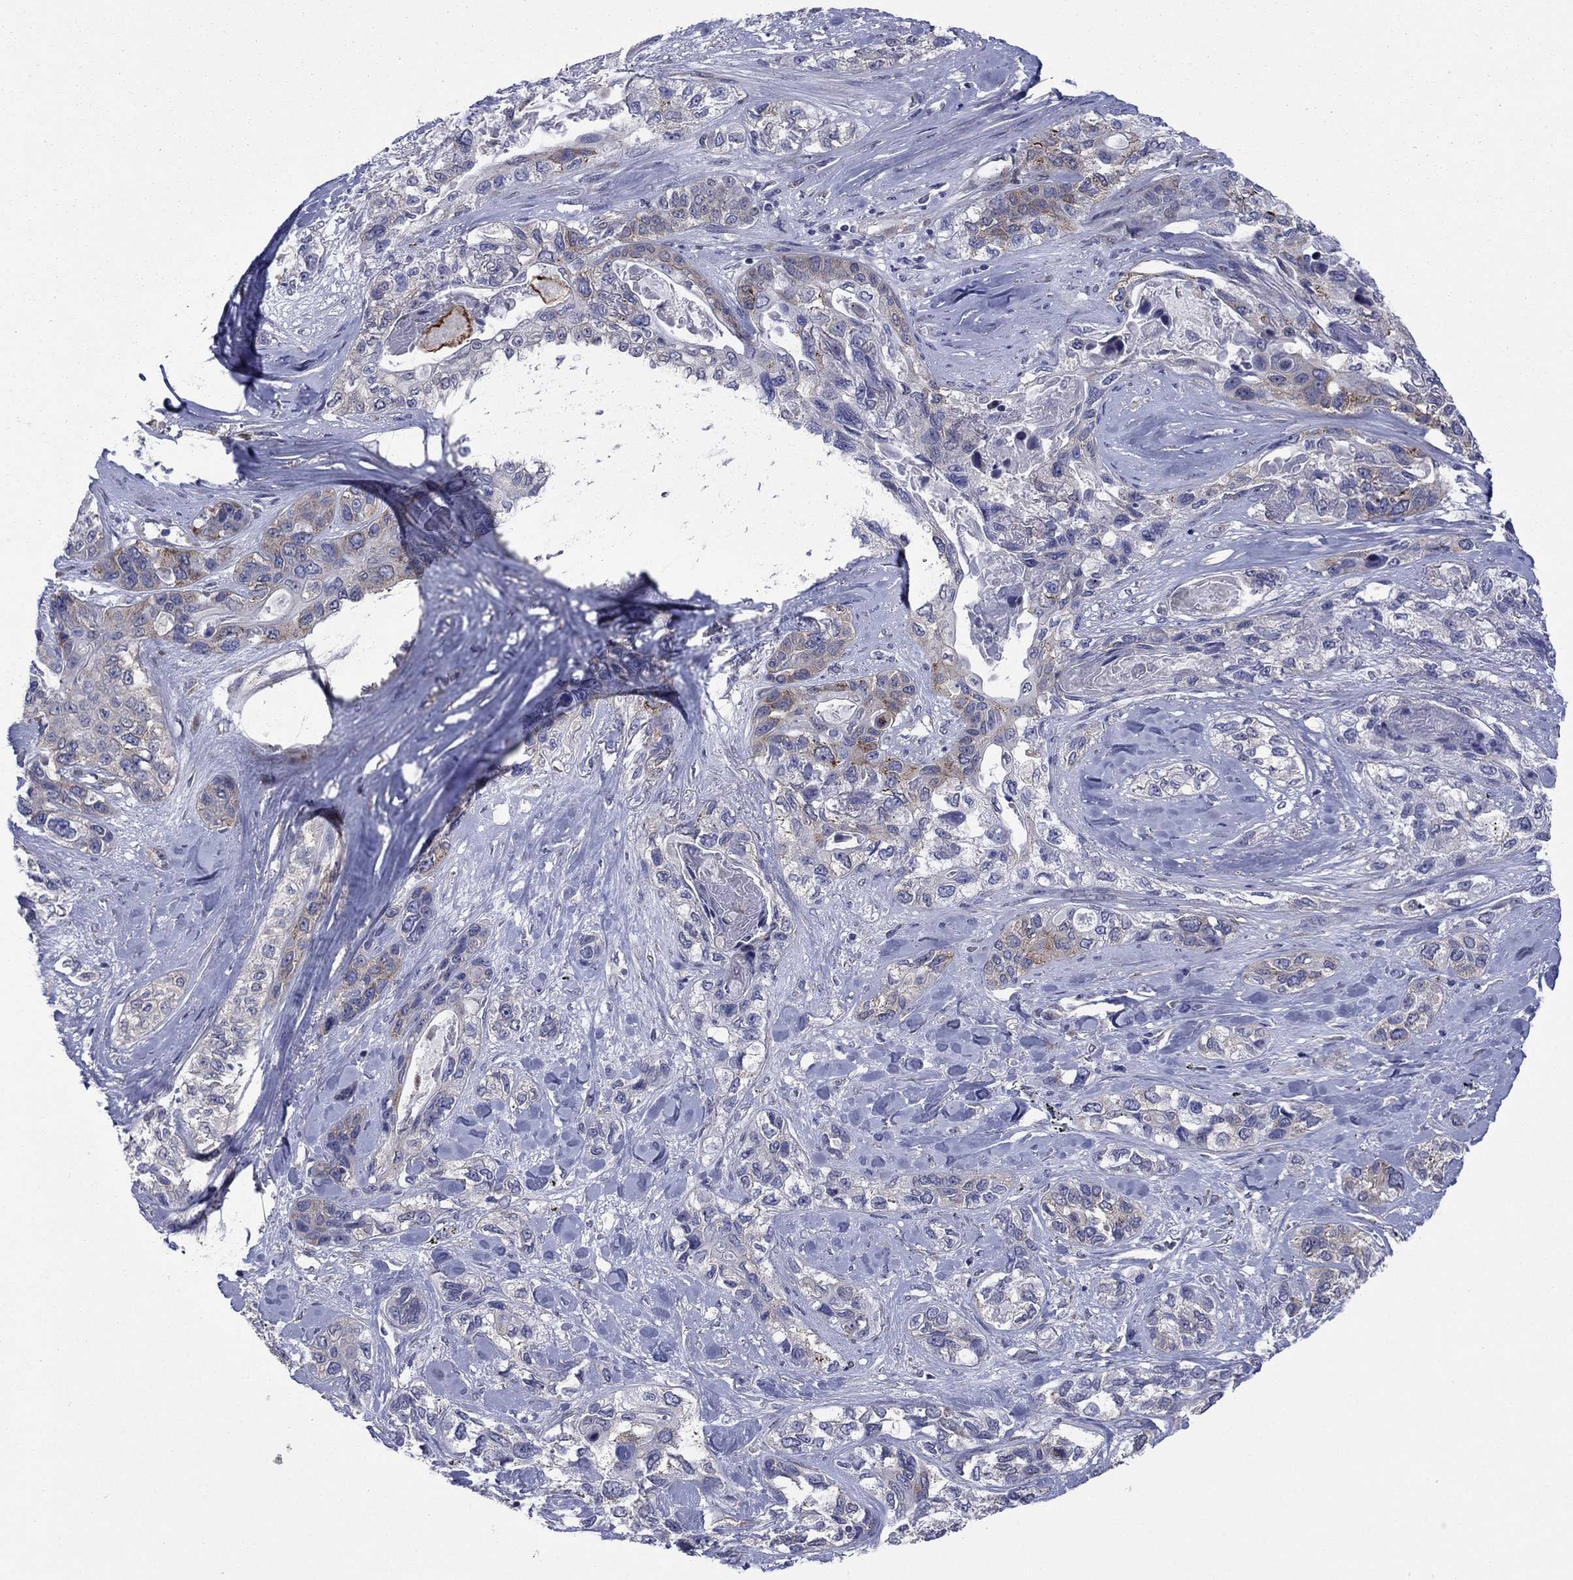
{"staining": {"intensity": "moderate", "quantity": "<25%", "location": "cytoplasmic/membranous"}, "tissue": "lung cancer", "cell_type": "Tumor cells", "image_type": "cancer", "snomed": [{"axis": "morphology", "description": "Squamous cell carcinoma, NOS"}, {"axis": "topography", "description": "Lung"}], "caption": "Approximately <25% of tumor cells in human lung cancer (squamous cell carcinoma) display moderate cytoplasmic/membranous protein positivity as visualized by brown immunohistochemical staining.", "gene": "GPR155", "patient": {"sex": "female", "age": 70}}